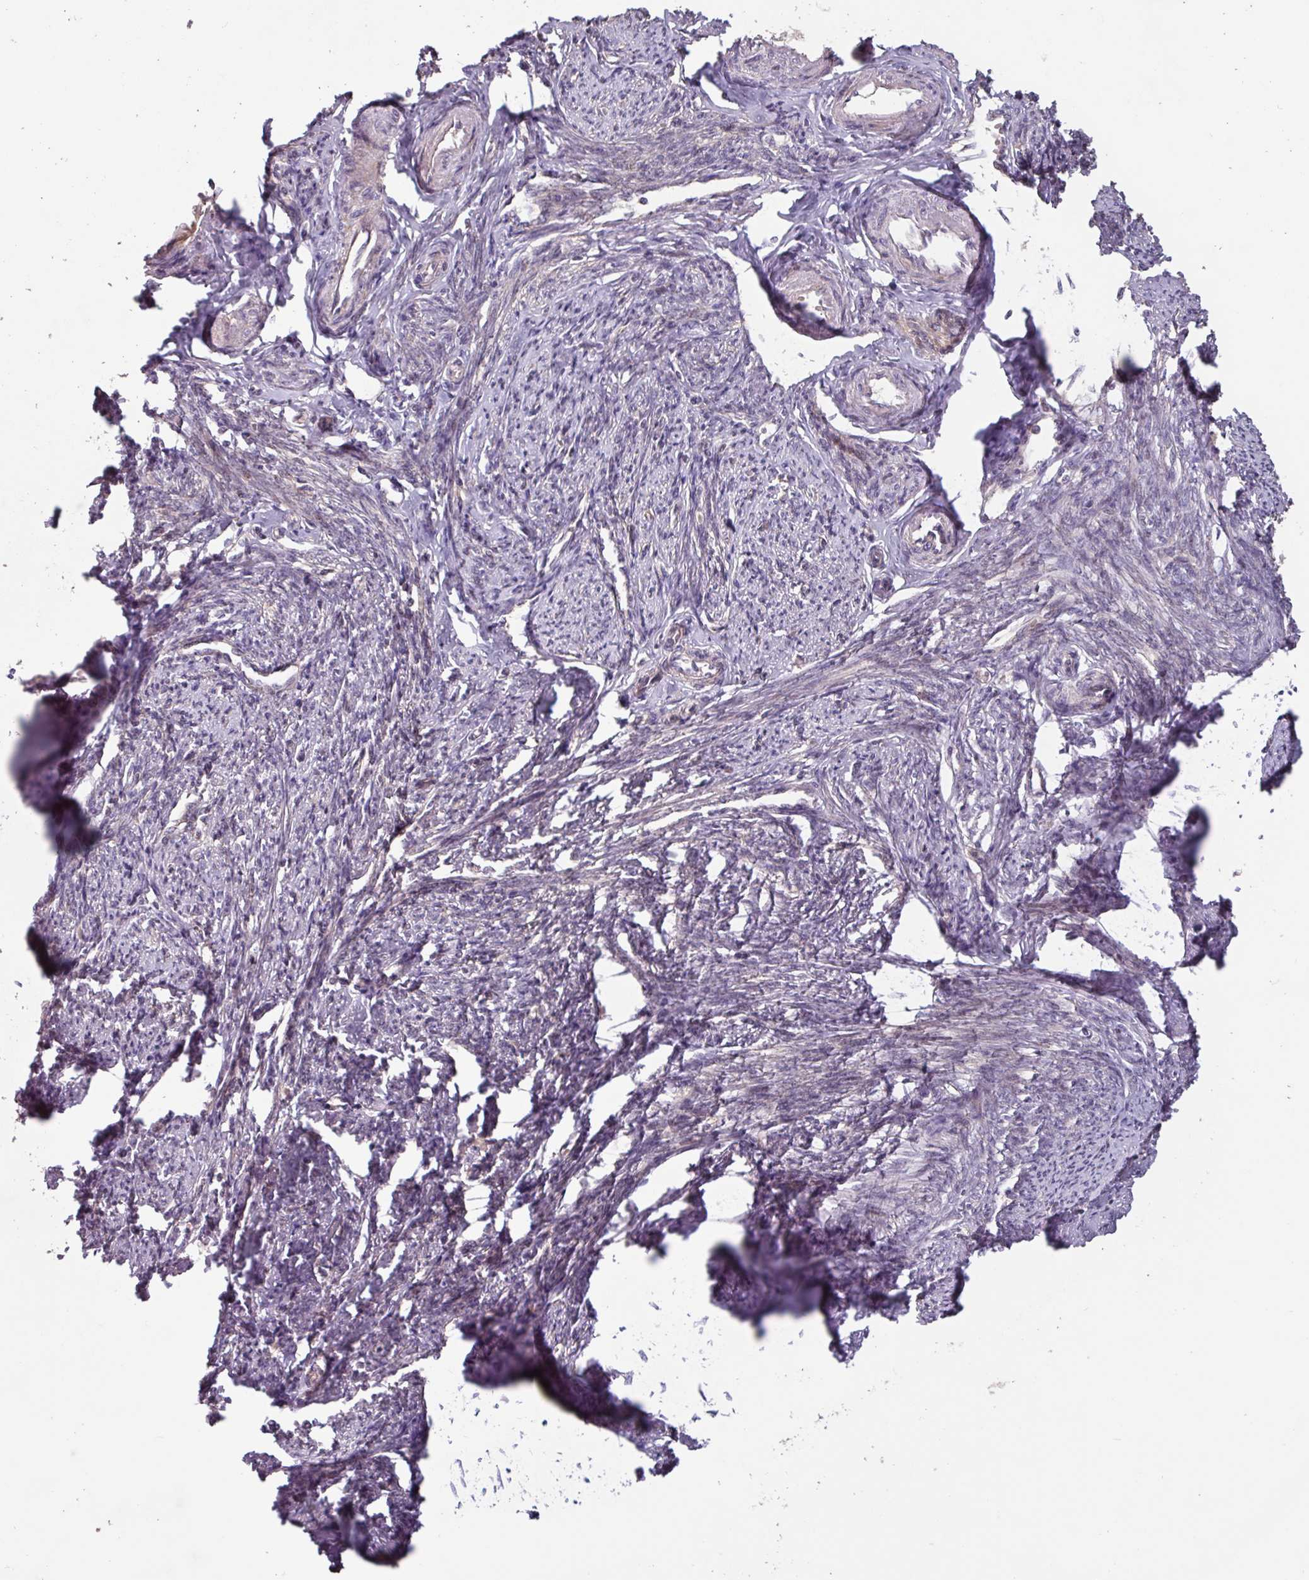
{"staining": {"intensity": "moderate", "quantity": "25%-75%", "location": "cytoplasmic/membranous,nuclear"}, "tissue": "smooth muscle", "cell_type": "Smooth muscle cells", "image_type": "normal", "snomed": [{"axis": "morphology", "description": "Normal tissue, NOS"}, {"axis": "topography", "description": "Smooth muscle"}, {"axis": "topography", "description": "Uterus"}], "caption": "A photomicrograph of human smooth muscle stained for a protein reveals moderate cytoplasmic/membranous,nuclear brown staining in smooth muscle cells.", "gene": "TMEM88", "patient": {"sex": "female", "age": 59}}